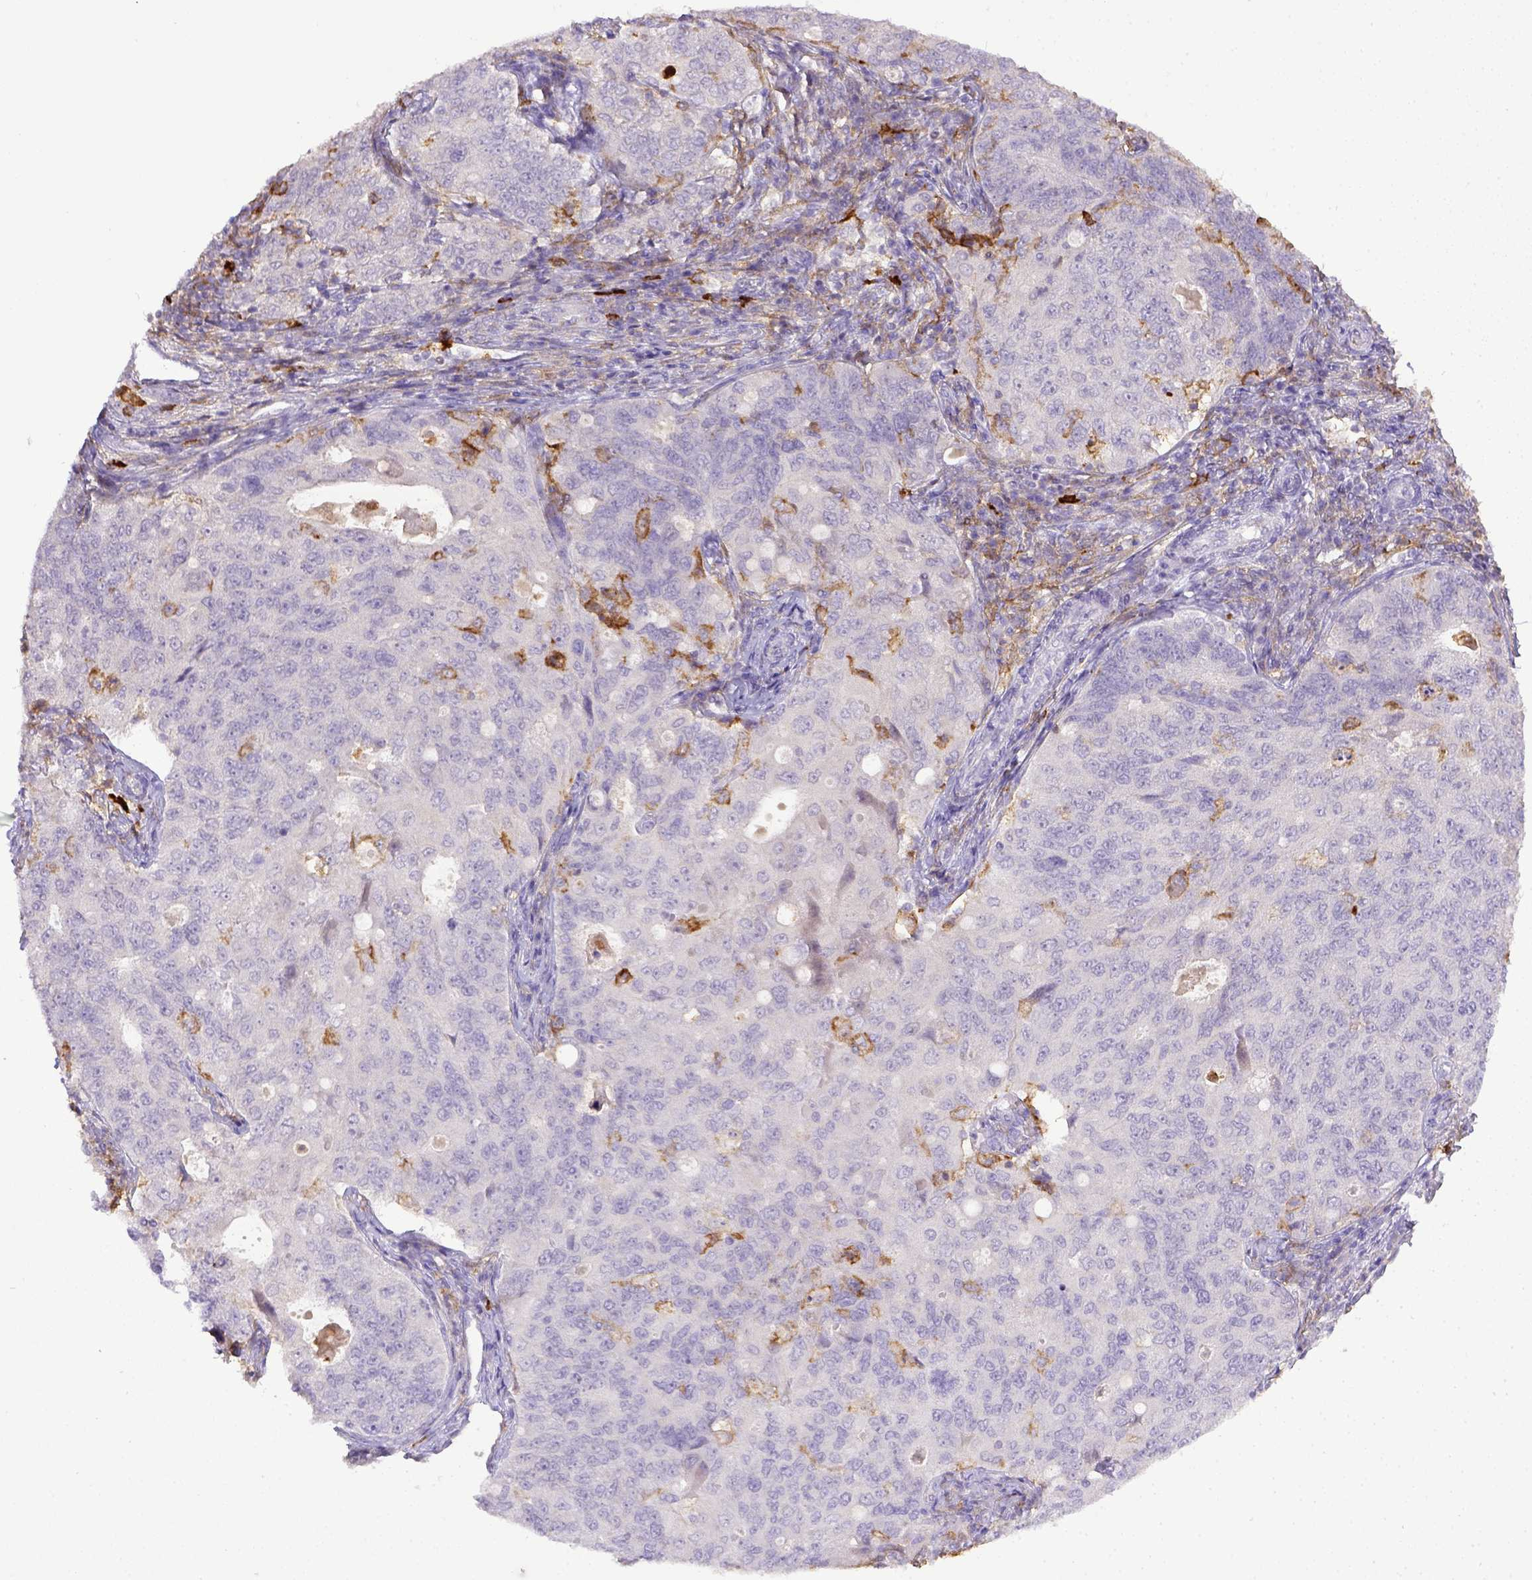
{"staining": {"intensity": "negative", "quantity": "none", "location": "none"}, "tissue": "endometrial cancer", "cell_type": "Tumor cells", "image_type": "cancer", "snomed": [{"axis": "morphology", "description": "Adenocarcinoma, NOS"}, {"axis": "topography", "description": "Endometrium"}], "caption": "This is an IHC image of endometrial cancer. There is no positivity in tumor cells.", "gene": "ITGAM", "patient": {"sex": "female", "age": 43}}